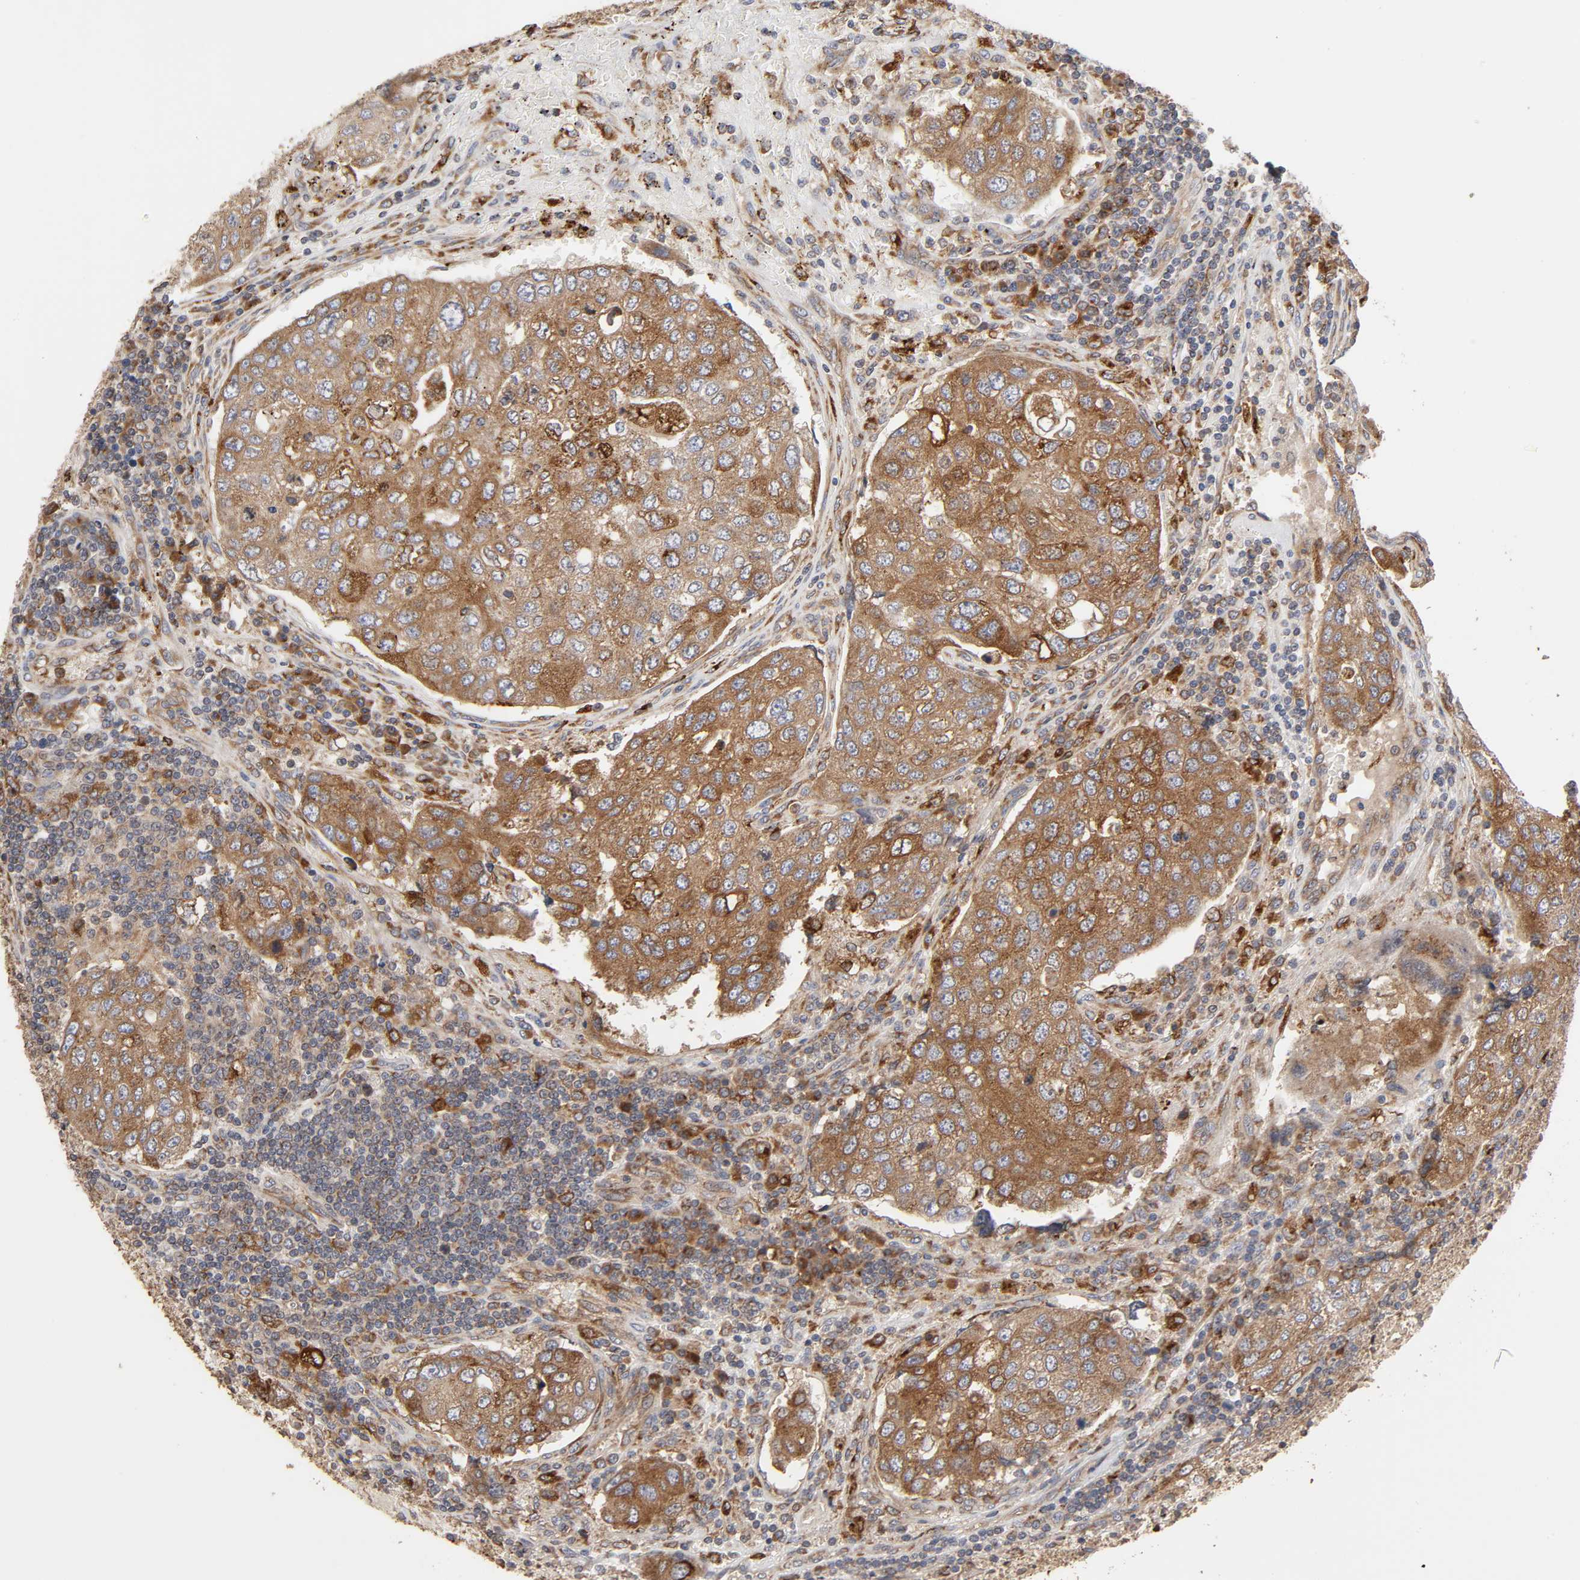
{"staining": {"intensity": "moderate", "quantity": ">75%", "location": "cytoplasmic/membranous"}, "tissue": "urothelial cancer", "cell_type": "Tumor cells", "image_type": "cancer", "snomed": [{"axis": "morphology", "description": "Urothelial carcinoma, High grade"}, {"axis": "topography", "description": "Lymph node"}, {"axis": "topography", "description": "Urinary bladder"}], "caption": "Immunohistochemical staining of human urothelial cancer displays medium levels of moderate cytoplasmic/membranous positivity in approximately >75% of tumor cells.", "gene": "GNPTG", "patient": {"sex": "male", "age": 51}}